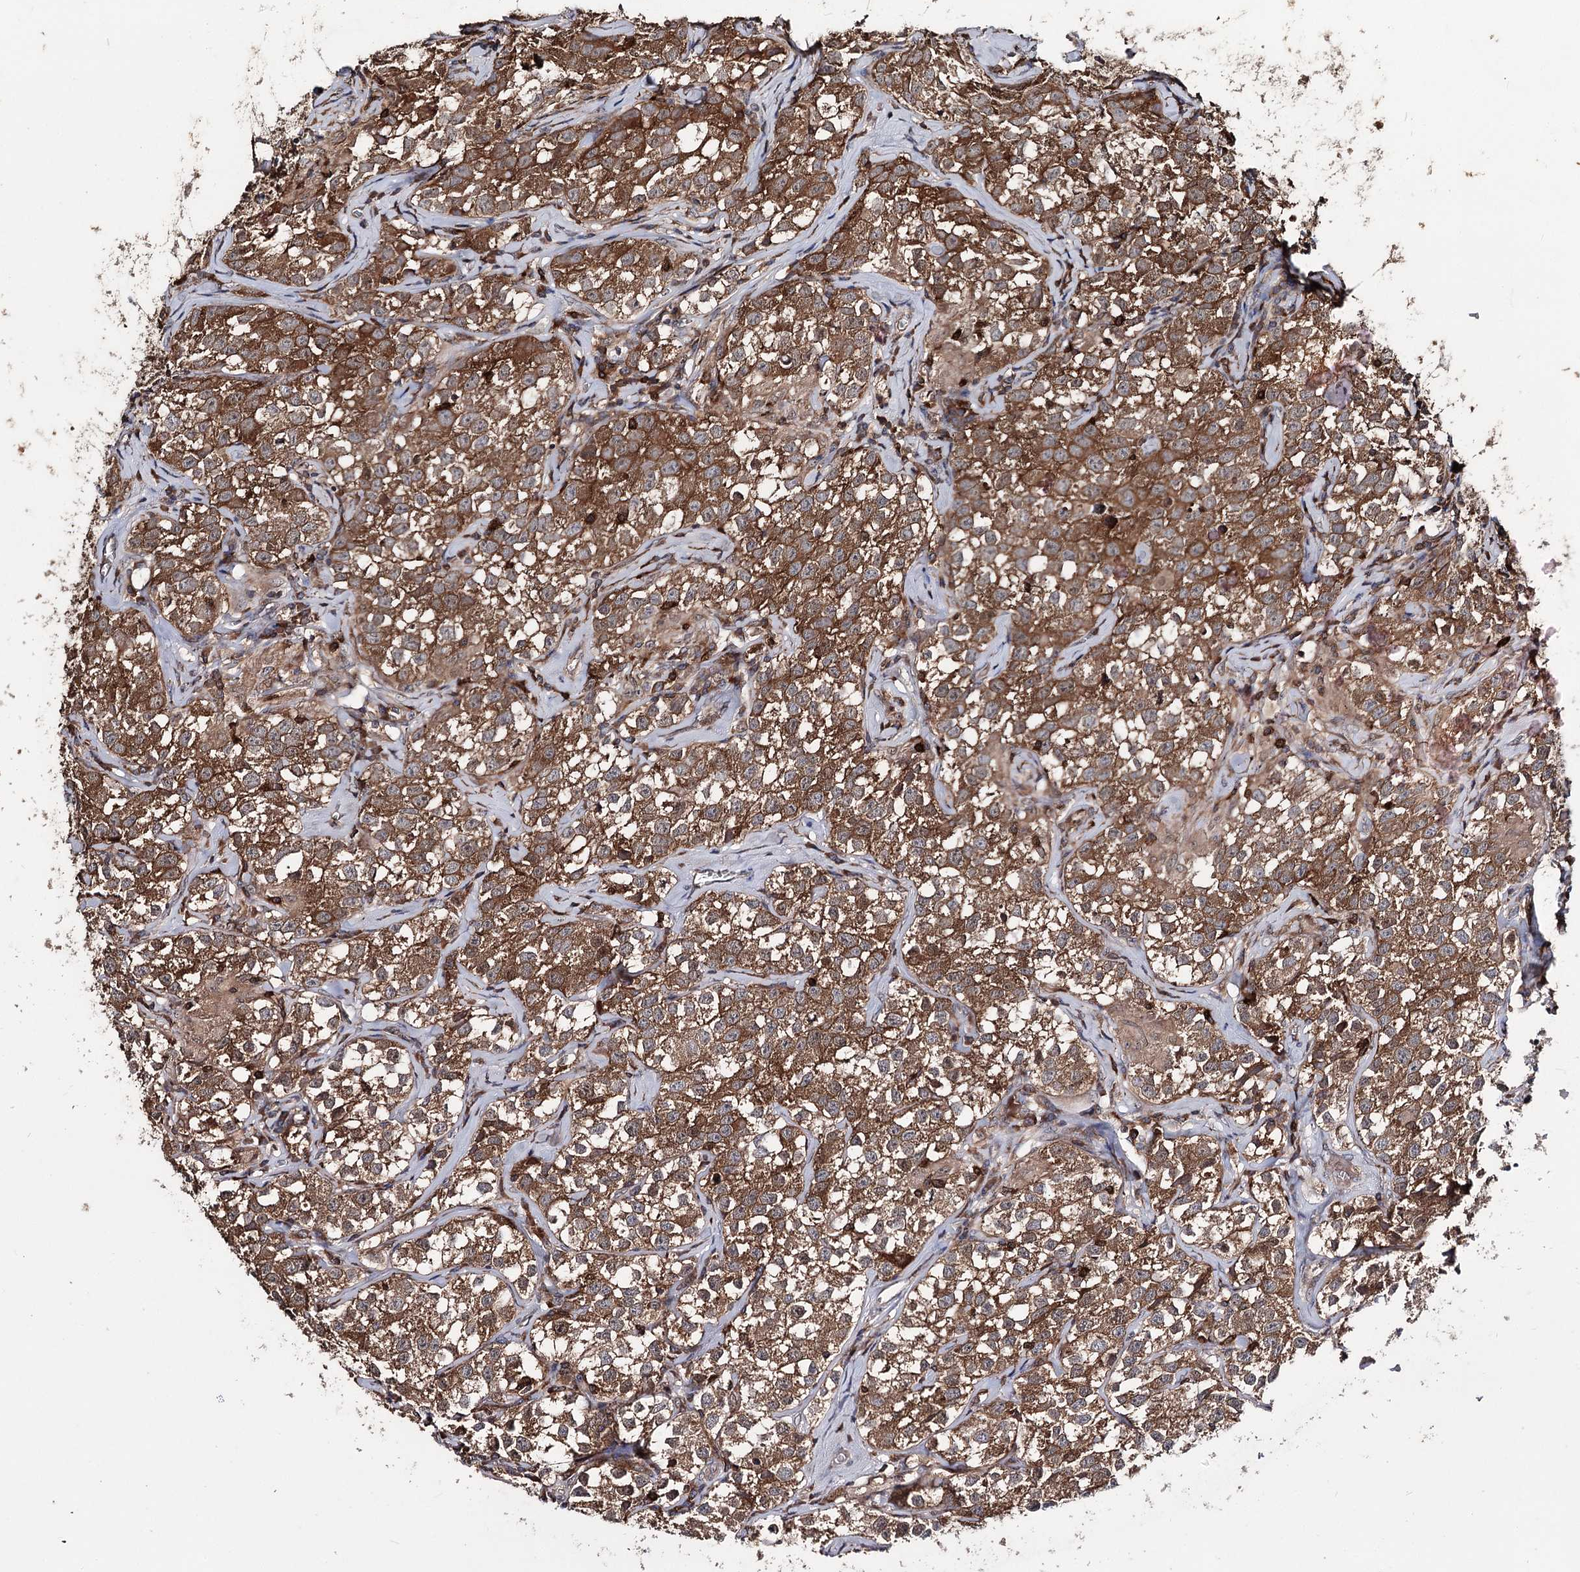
{"staining": {"intensity": "moderate", "quantity": ">75%", "location": "cytoplasmic/membranous"}, "tissue": "testis cancer", "cell_type": "Tumor cells", "image_type": "cancer", "snomed": [{"axis": "morphology", "description": "Seminoma, NOS"}, {"axis": "morphology", "description": "Carcinoma, Embryonal, NOS"}, {"axis": "topography", "description": "Testis"}], "caption": "Immunohistochemical staining of testis cancer exhibits moderate cytoplasmic/membranous protein expression in approximately >75% of tumor cells.", "gene": "FAM53B", "patient": {"sex": "male", "age": 43}}